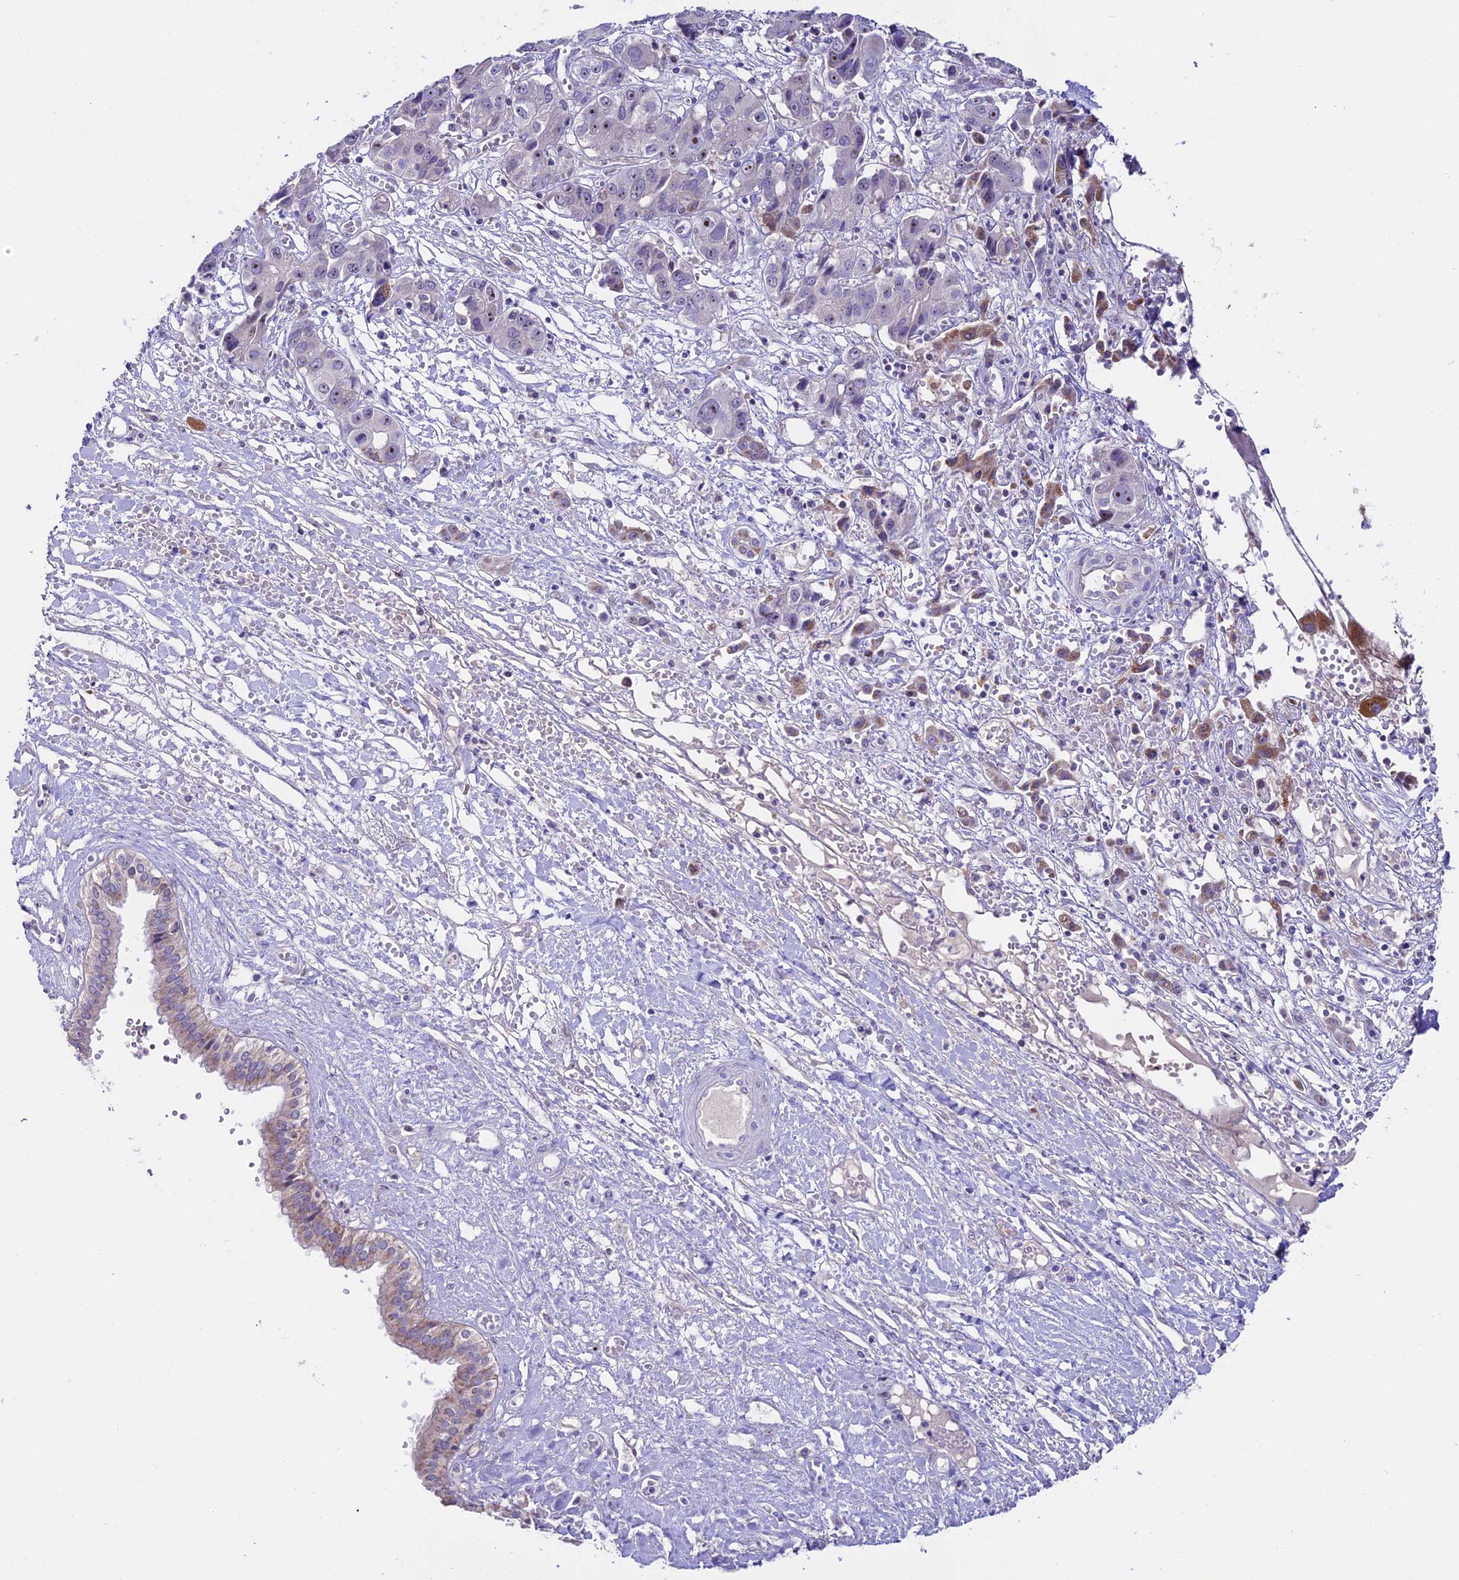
{"staining": {"intensity": "moderate", "quantity": "<25%", "location": "cytoplasmic/membranous"}, "tissue": "liver cancer", "cell_type": "Tumor cells", "image_type": "cancer", "snomed": [{"axis": "morphology", "description": "Cholangiocarcinoma"}, {"axis": "topography", "description": "Liver"}], "caption": "The photomicrograph shows a brown stain indicating the presence of a protein in the cytoplasmic/membranous of tumor cells in liver cholangiocarcinoma. (DAB IHC, brown staining for protein, blue staining for nuclei).", "gene": "SLC10A1", "patient": {"sex": "male", "age": 67}}